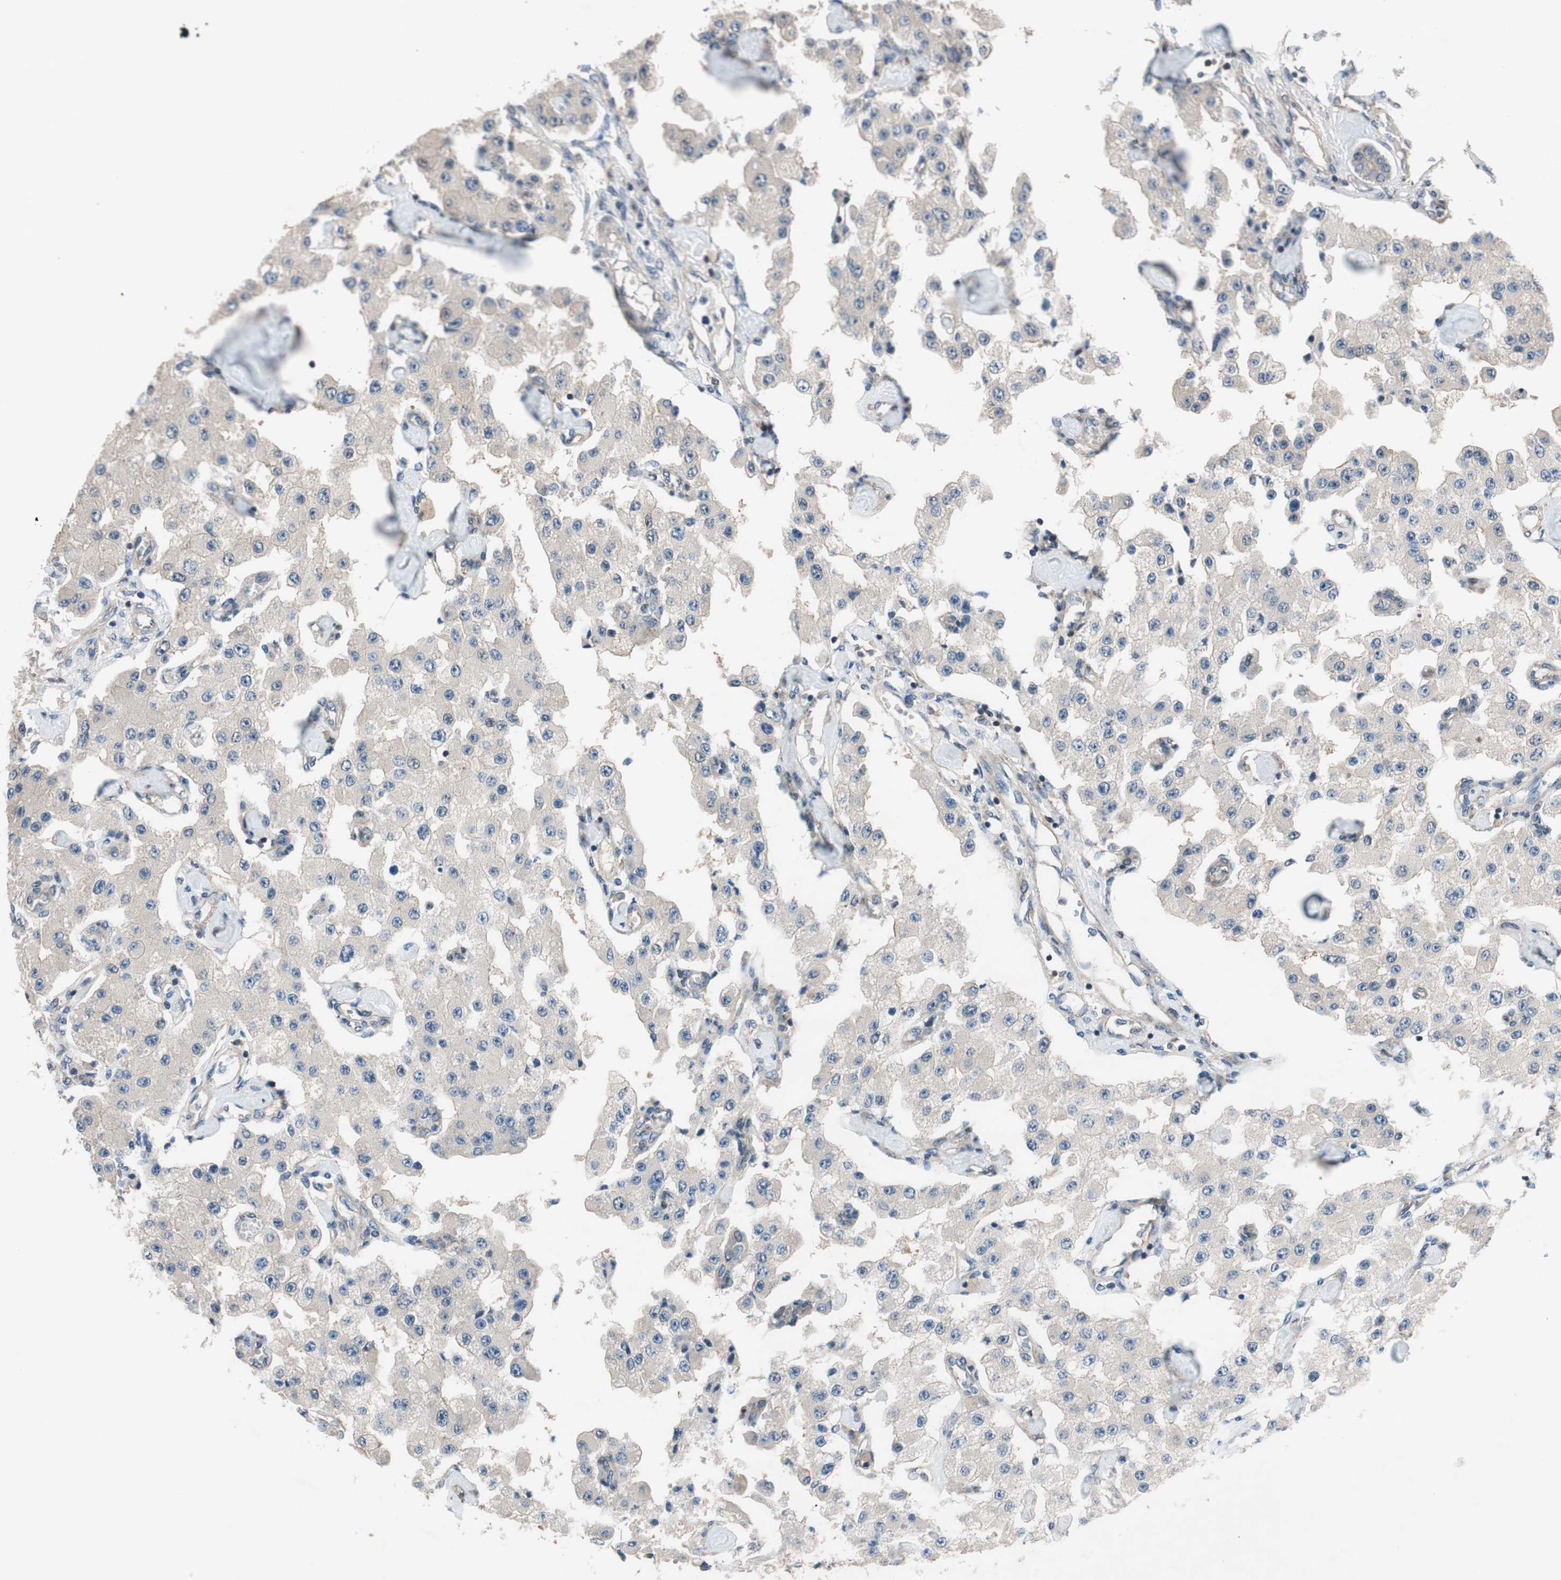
{"staining": {"intensity": "negative", "quantity": "none", "location": "none"}, "tissue": "carcinoid", "cell_type": "Tumor cells", "image_type": "cancer", "snomed": [{"axis": "morphology", "description": "Carcinoid, malignant, NOS"}, {"axis": "topography", "description": "Pancreas"}], "caption": "This is a micrograph of immunohistochemistry staining of carcinoid, which shows no staining in tumor cells.", "gene": "CALML3", "patient": {"sex": "male", "age": 41}}